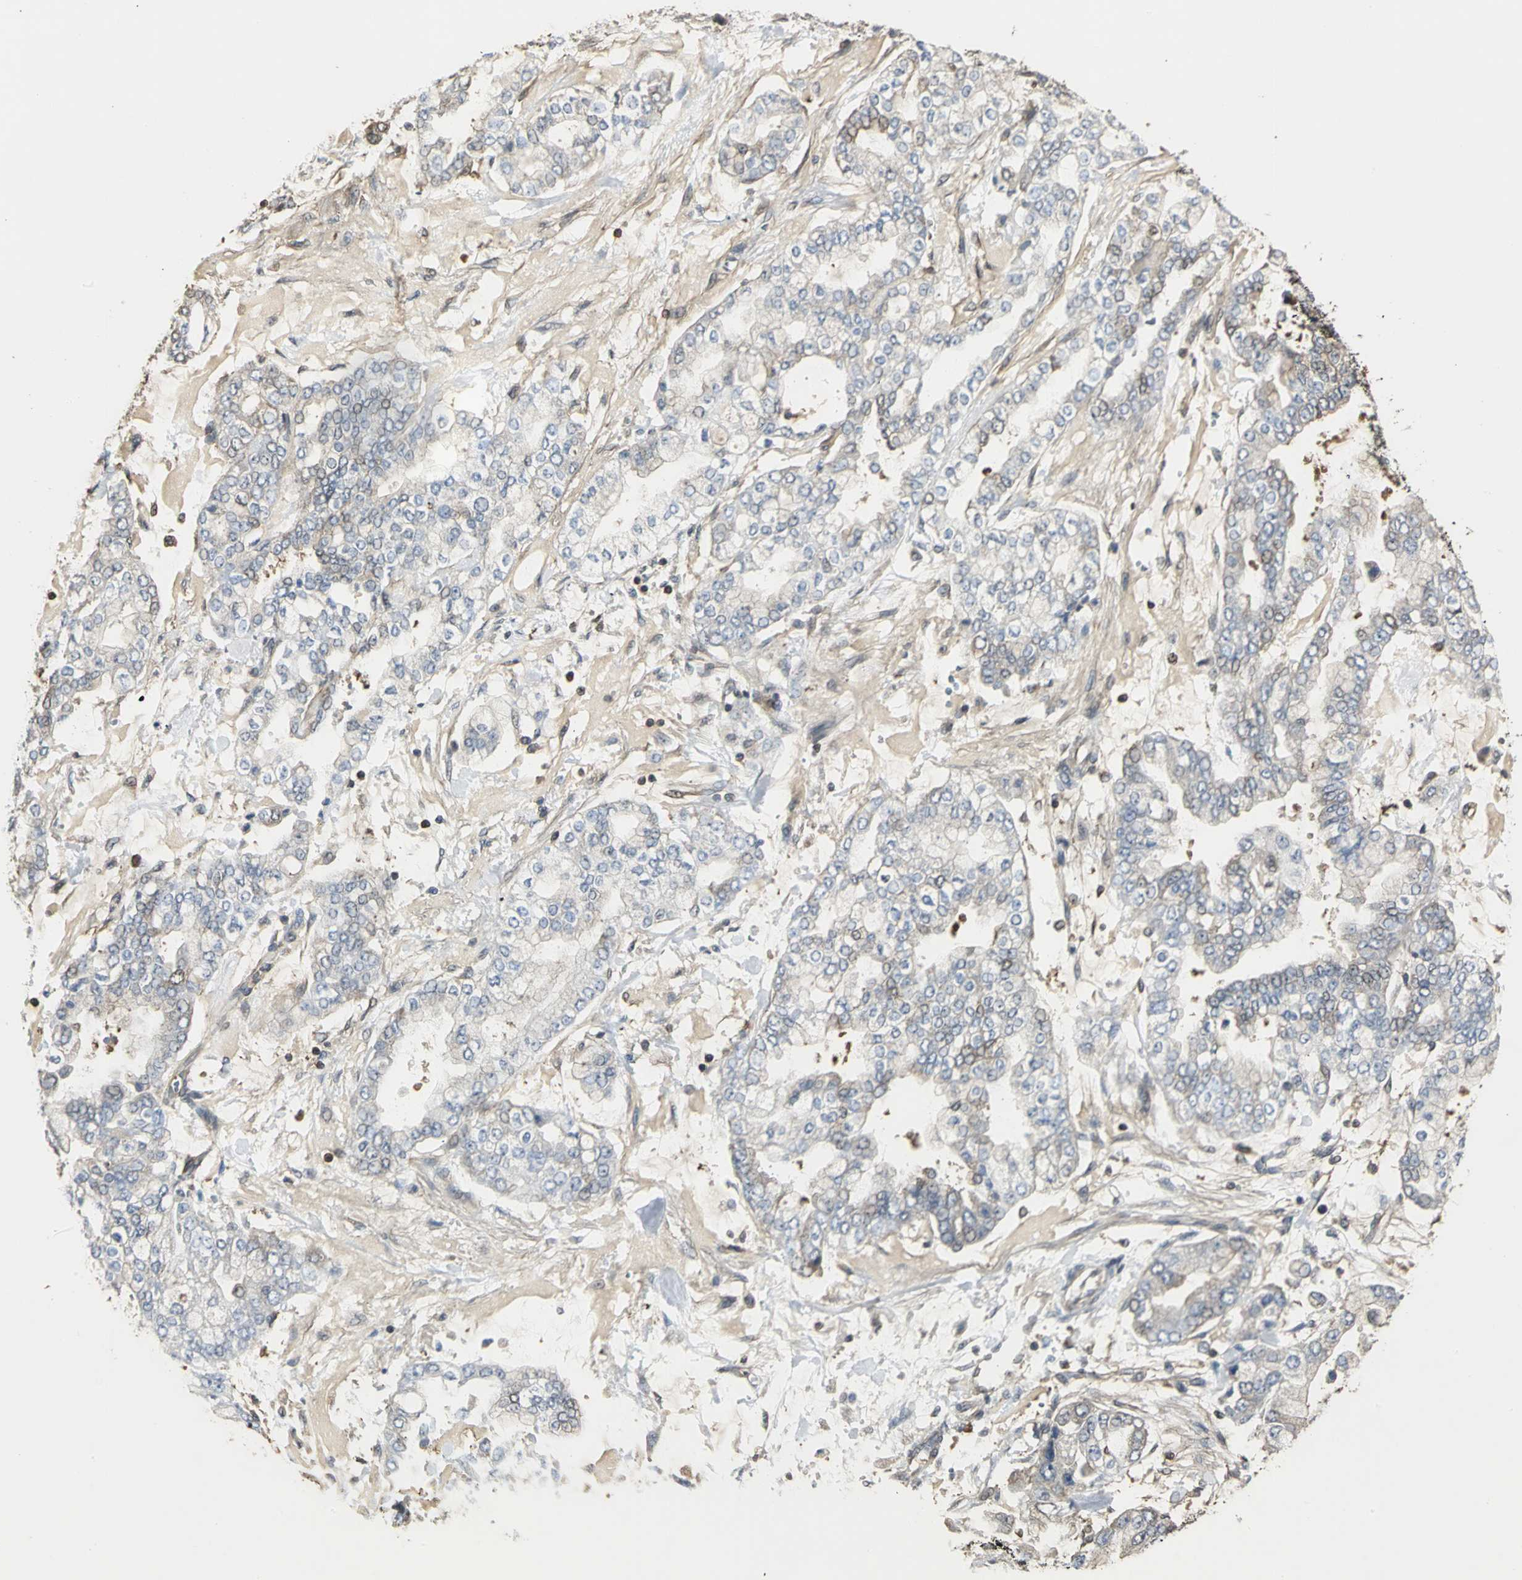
{"staining": {"intensity": "weak", "quantity": "25%-75%", "location": "cytoplasmic/membranous"}, "tissue": "stomach cancer", "cell_type": "Tumor cells", "image_type": "cancer", "snomed": [{"axis": "morphology", "description": "Normal tissue, NOS"}, {"axis": "morphology", "description": "Adenocarcinoma, NOS"}, {"axis": "topography", "description": "Stomach, upper"}, {"axis": "topography", "description": "Stomach"}], "caption": "High-magnification brightfield microscopy of adenocarcinoma (stomach) stained with DAB (3,3'-diaminobenzidine) (brown) and counterstained with hematoxylin (blue). tumor cells exhibit weak cytoplasmic/membranous expression is seen in approximately25%-75% of cells.", "gene": "PARK7", "patient": {"sex": "male", "age": 76}}